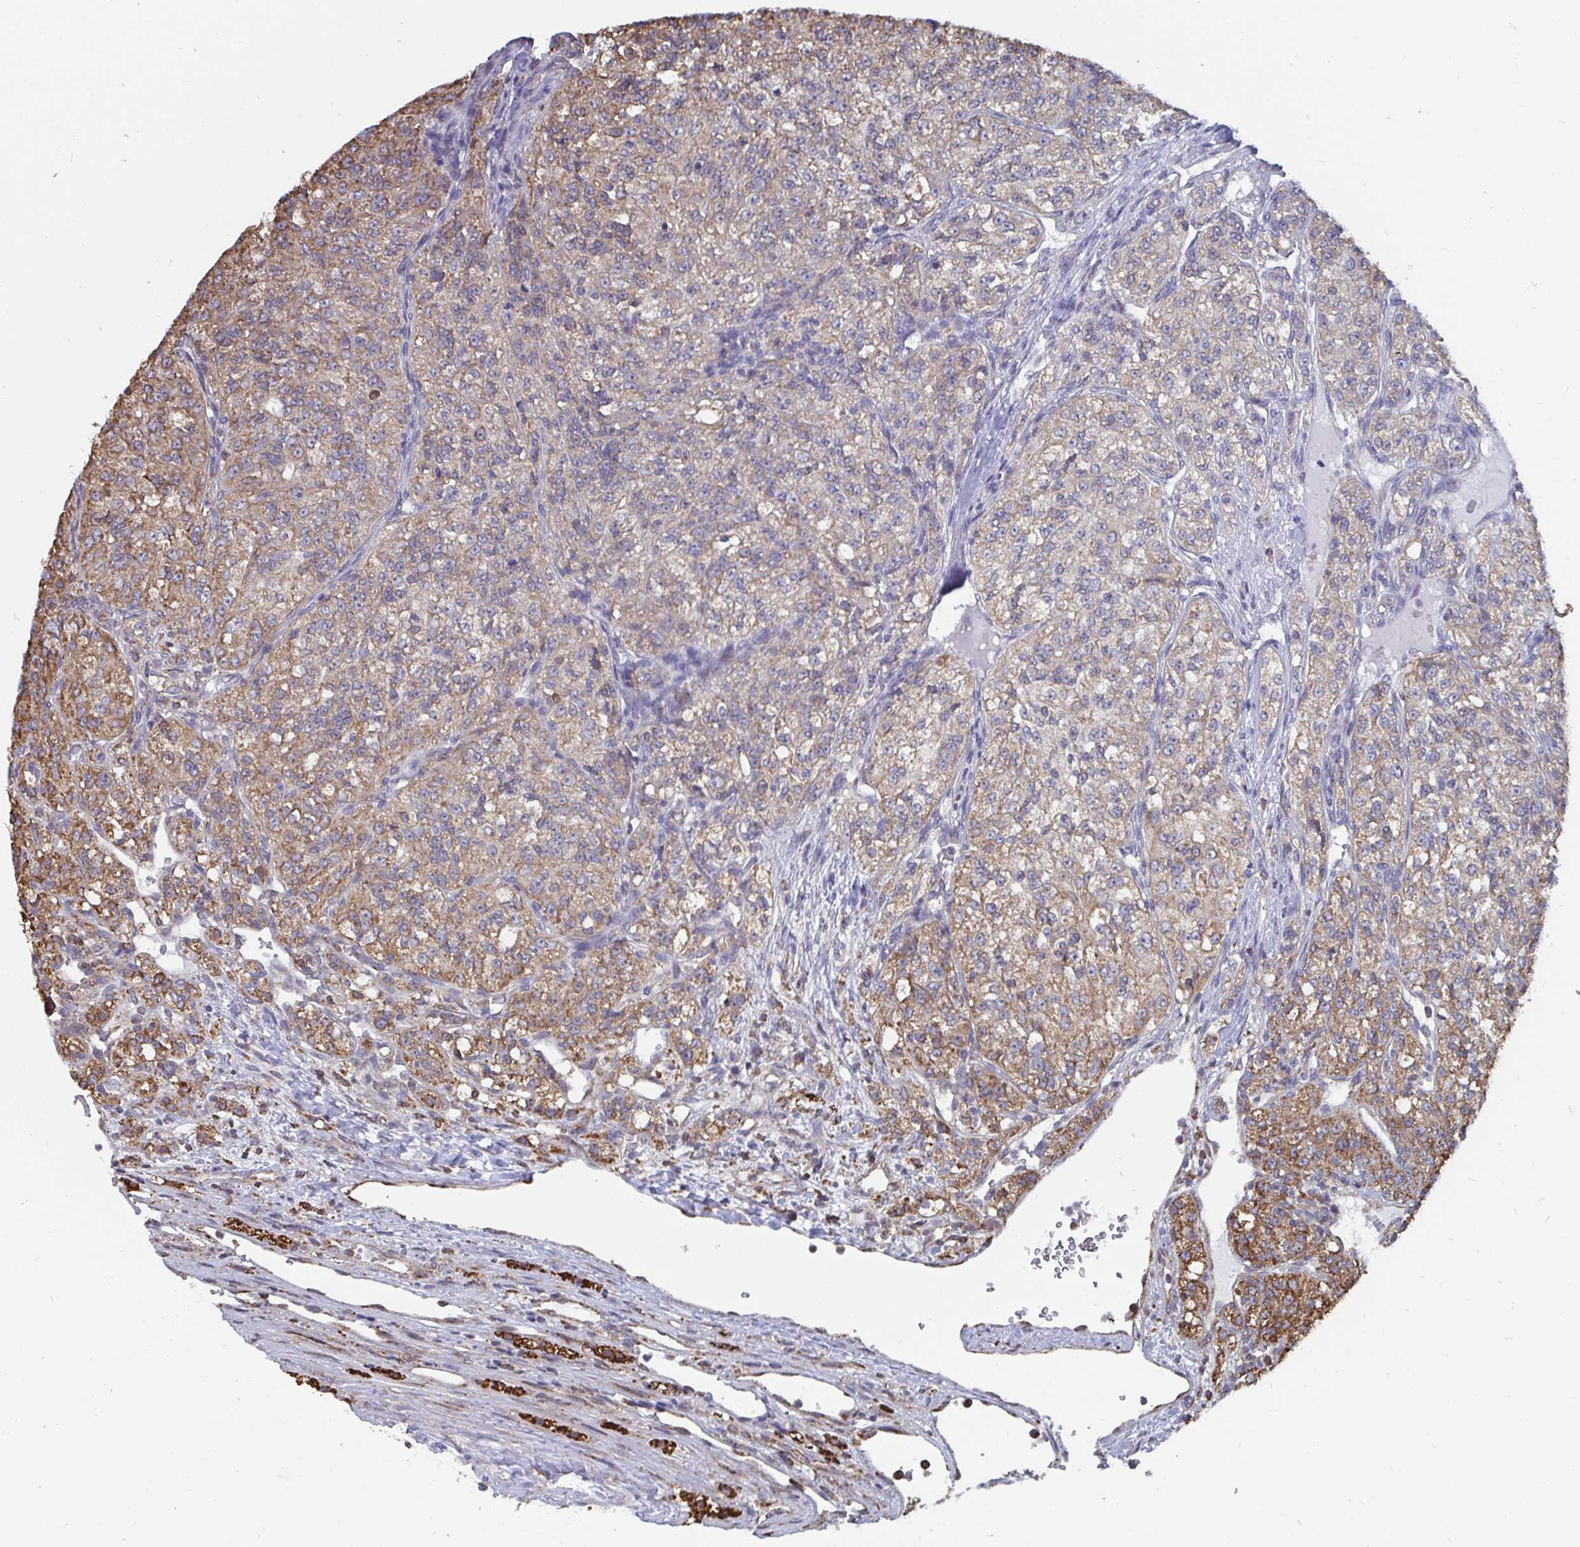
{"staining": {"intensity": "moderate", "quantity": ">75%", "location": "cytoplasmic/membranous"}, "tissue": "renal cancer", "cell_type": "Tumor cells", "image_type": "cancer", "snomed": [{"axis": "morphology", "description": "Adenocarcinoma, NOS"}, {"axis": "topography", "description": "Kidney"}], "caption": "Renal adenocarcinoma stained for a protein shows moderate cytoplasmic/membranous positivity in tumor cells.", "gene": "ELAVL1", "patient": {"sex": "female", "age": 63}}